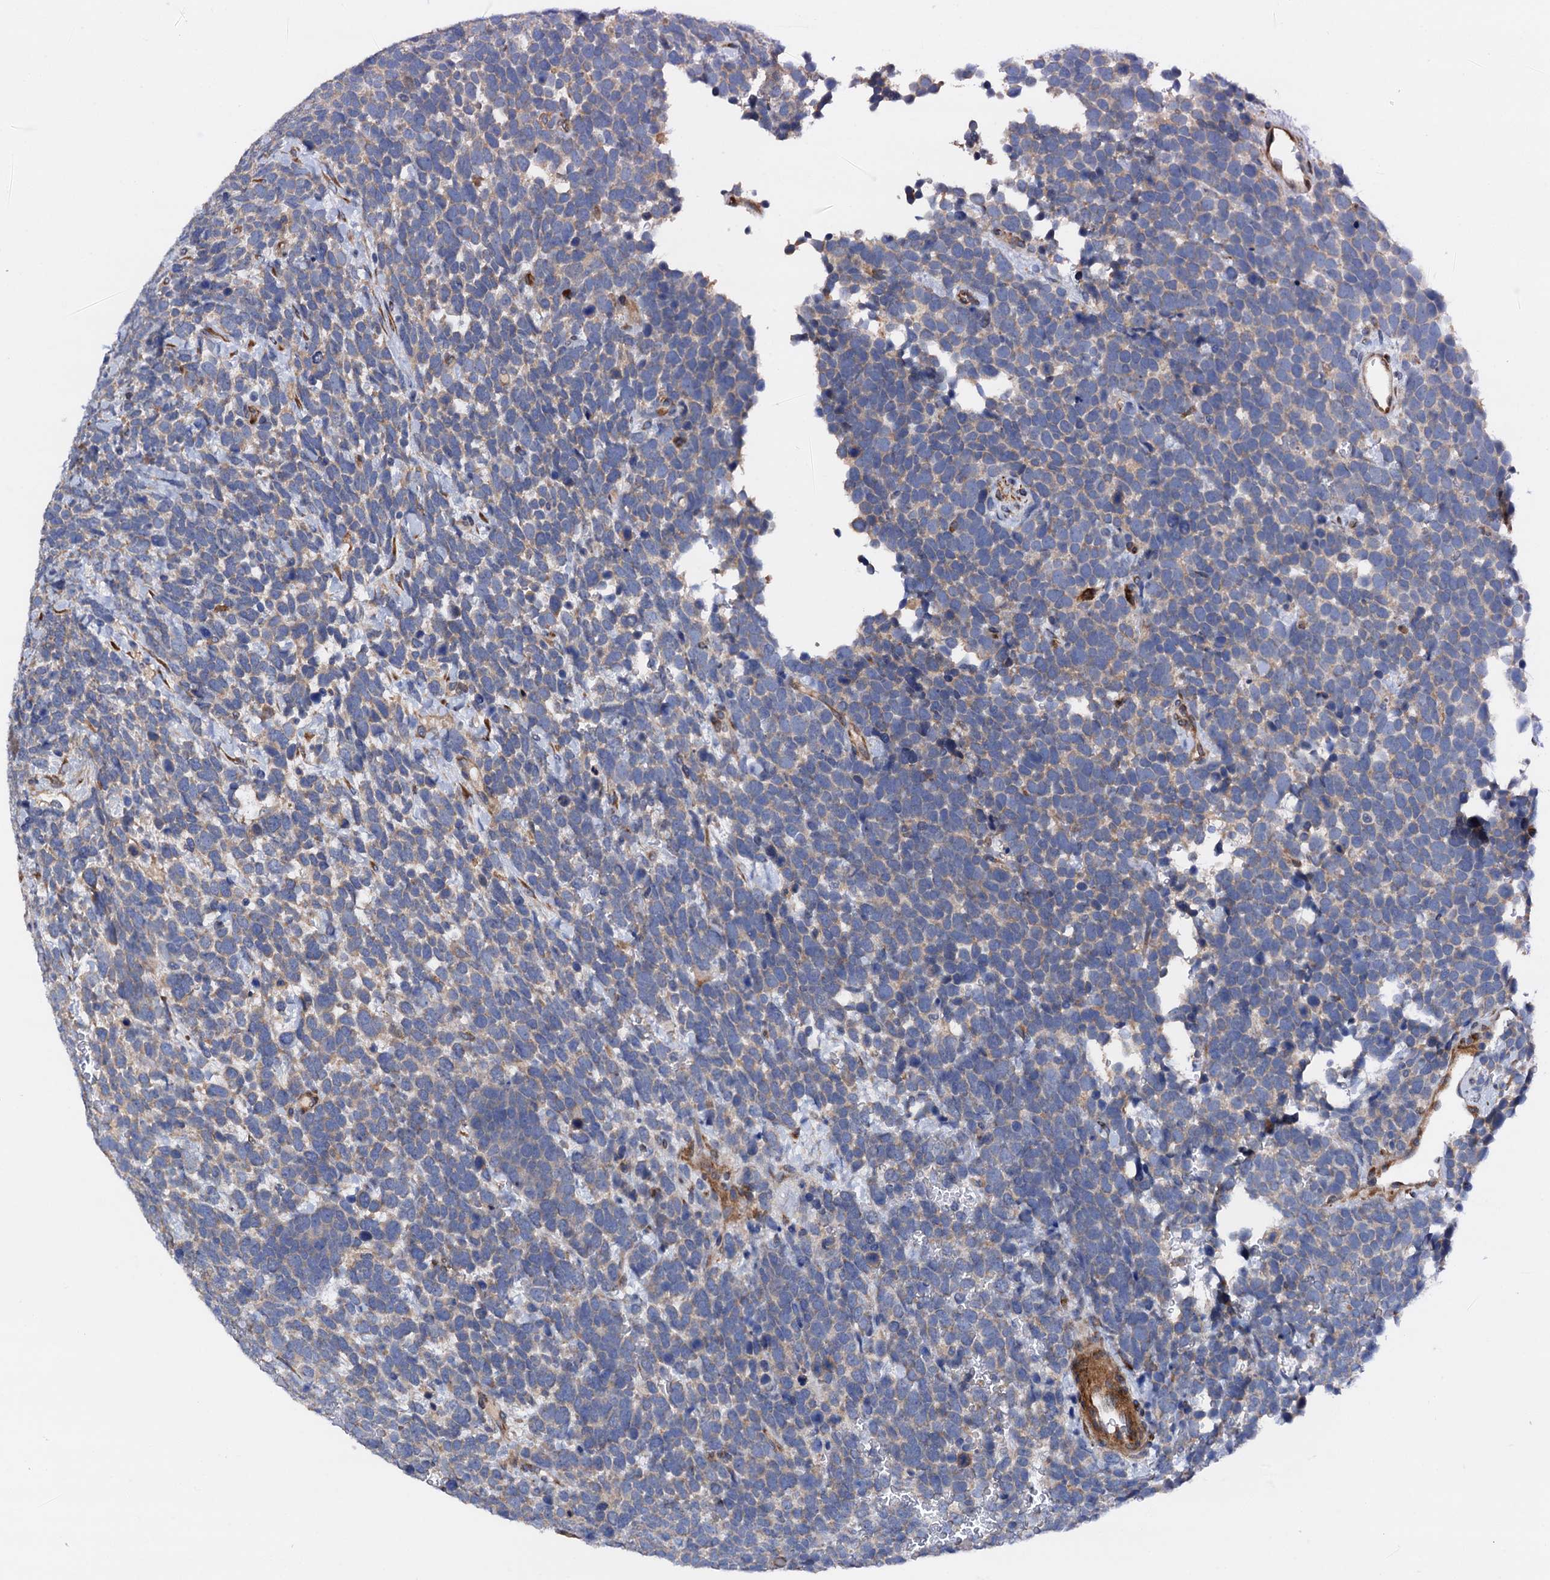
{"staining": {"intensity": "negative", "quantity": "none", "location": "none"}, "tissue": "urothelial cancer", "cell_type": "Tumor cells", "image_type": "cancer", "snomed": [{"axis": "morphology", "description": "Urothelial carcinoma, High grade"}, {"axis": "topography", "description": "Urinary bladder"}], "caption": "Human high-grade urothelial carcinoma stained for a protein using immunohistochemistry exhibits no staining in tumor cells.", "gene": "RASSF9", "patient": {"sex": "female", "age": 82}}